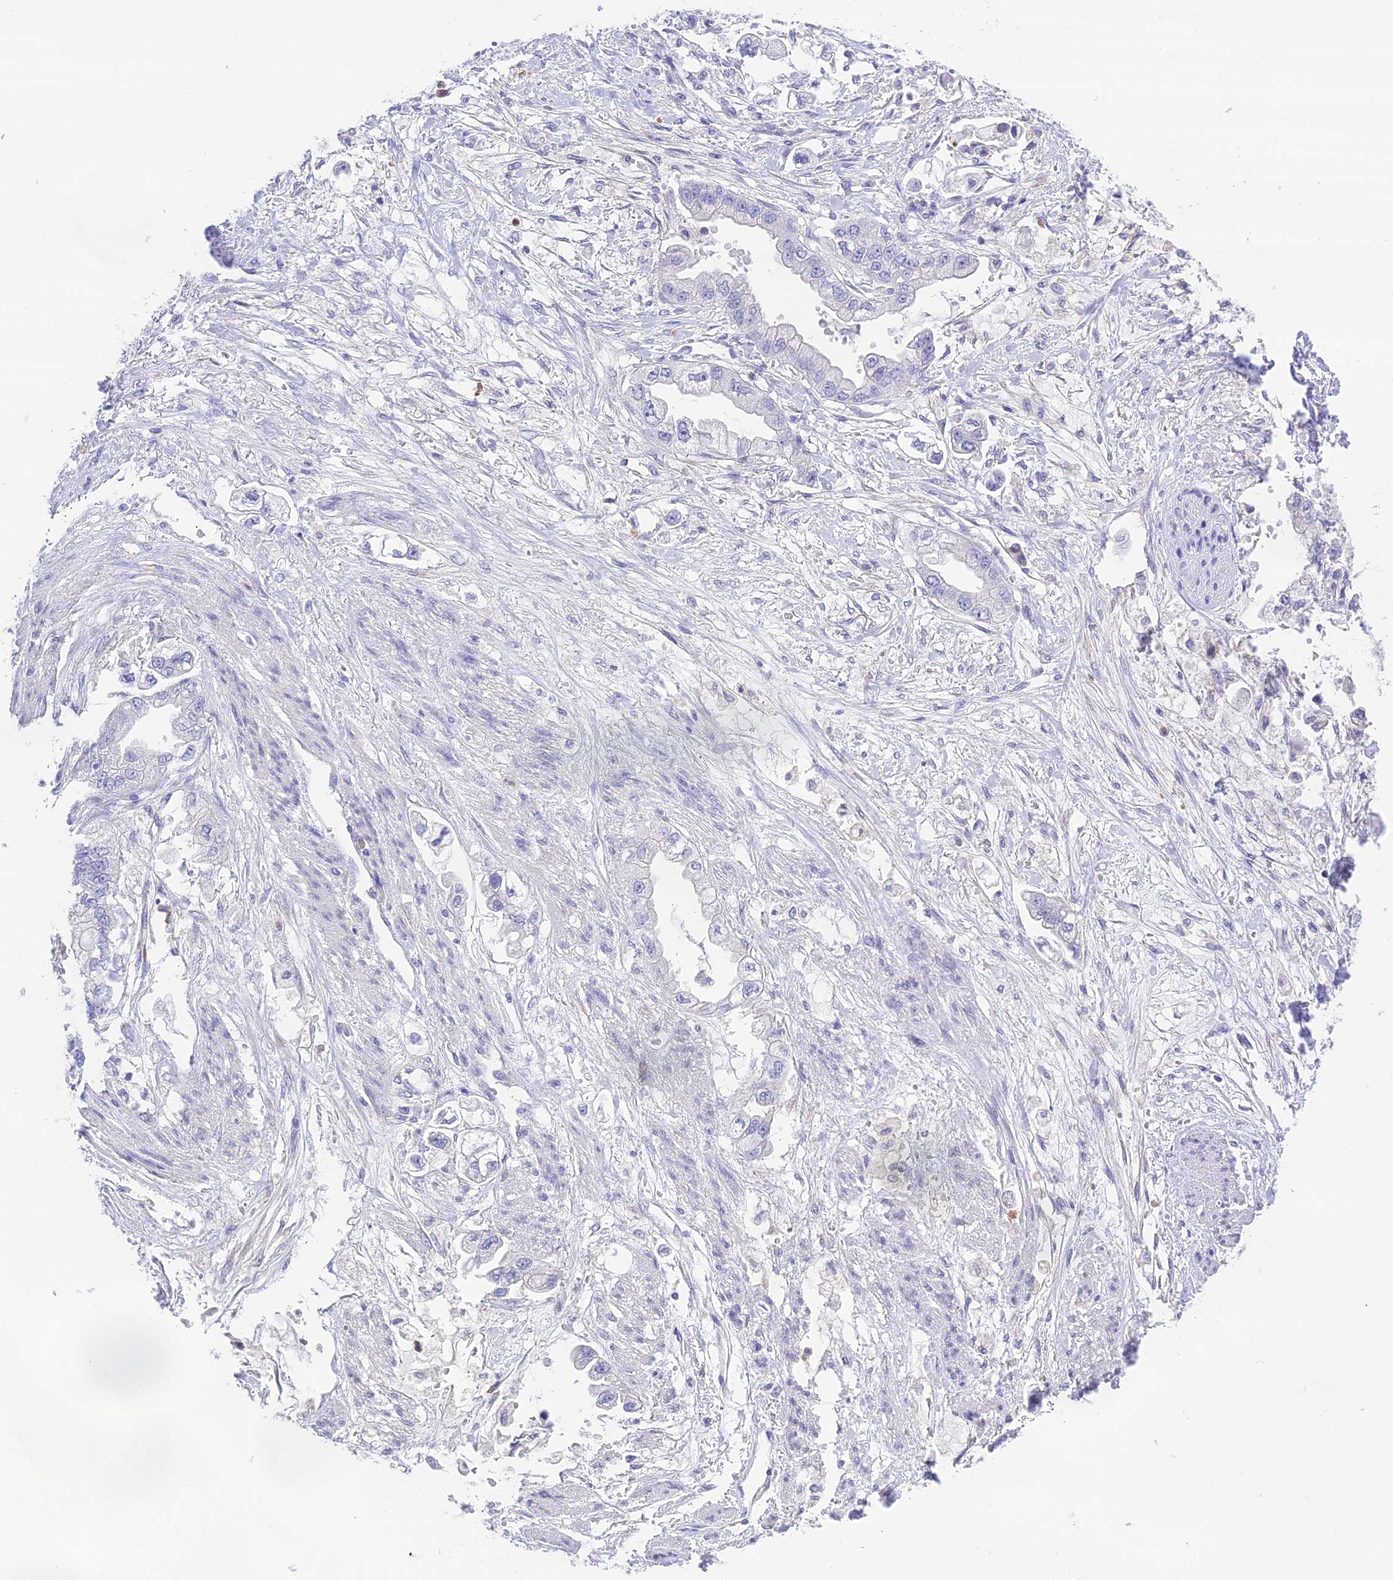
{"staining": {"intensity": "negative", "quantity": "none", "location": "none"}, "tissue": "stomach cancer", "cell_type": "Tumor cells", "image_type": "cancer", "snomed": [{"axis": "morphology", "description": "Adenocarcinoma, NOS"}, {"axis": "topography", "description": "Stomach"}], "caption": "Immunohistochemistry (IHC) micrograph of neoplastic tissue: stomach cancer stained with DAB reveals no significant protein expression in tumor cells.", "gene": "KIAA0408", "patient": {"sex": "male", "age": 62}}